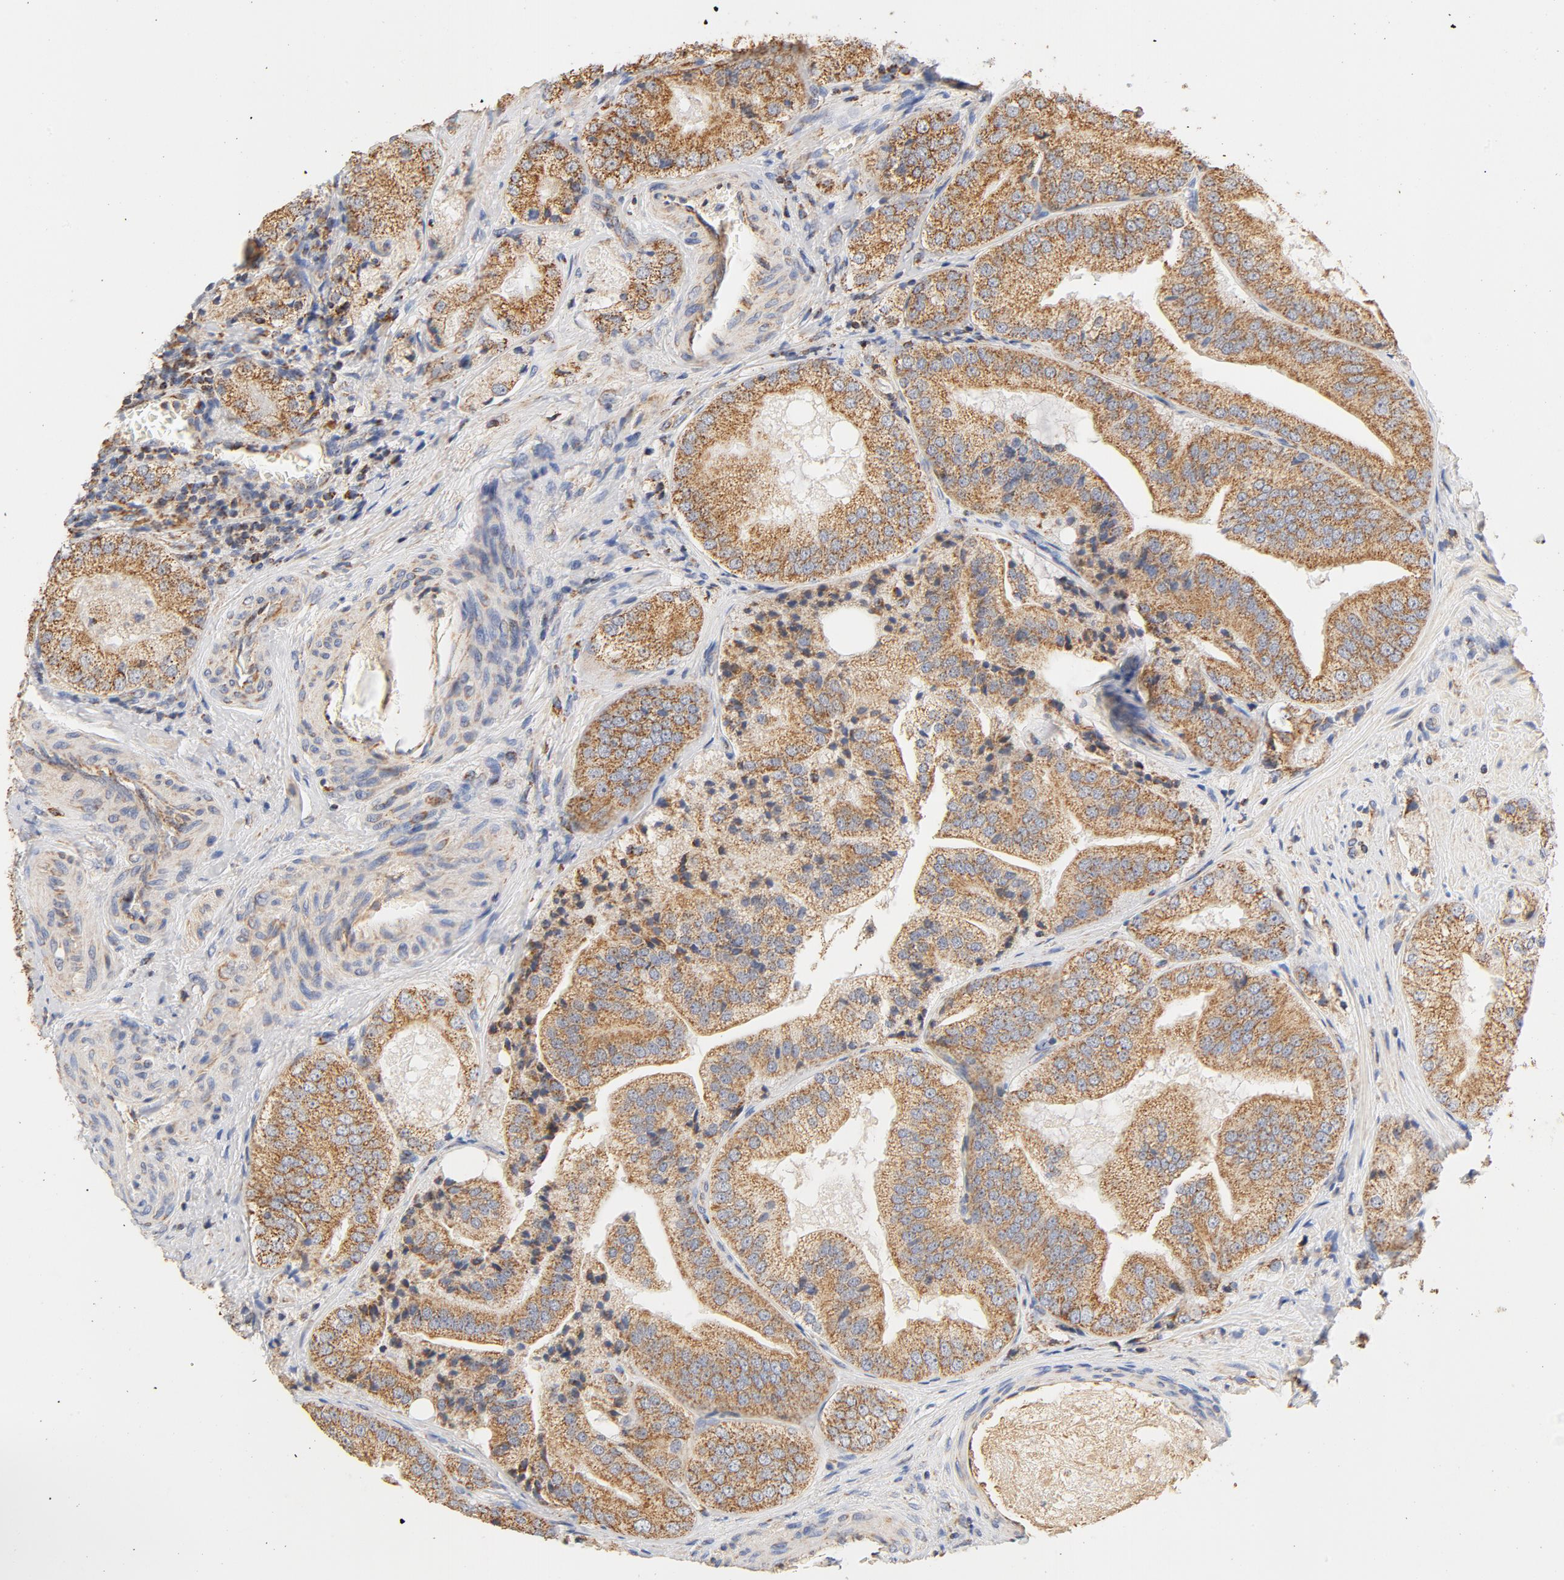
{"staining": {"intensity": "moderate", "quantity": ">75%", "location": "cytoplasmic/membranous"}, "tissue": "prostate cancer", "cell_type": "Tumor cells", "image_type": "cancer", "snomed": [{"axis": "morphology", "description": "Adenocarcinoma, Low grade"}, {"axis": "topography", "description": "Prostate"}], "caption": "Immunohistochemistry staining of prostate adenocarcinoma (low-grade), which exhibits medium levels of moderate cytoplasmic/membranous positivity in about >75% of tumor cells indicating moderate cytoplasmic/membranous protein staining. The staining was performed using DAB (3,3'-diaminobenzidine) (brown) for protein detection and nuclei were counterstained in hematoxylin (blue).", "gene": "COX4I1", "patient": {"sex": "male", "age": 60}}